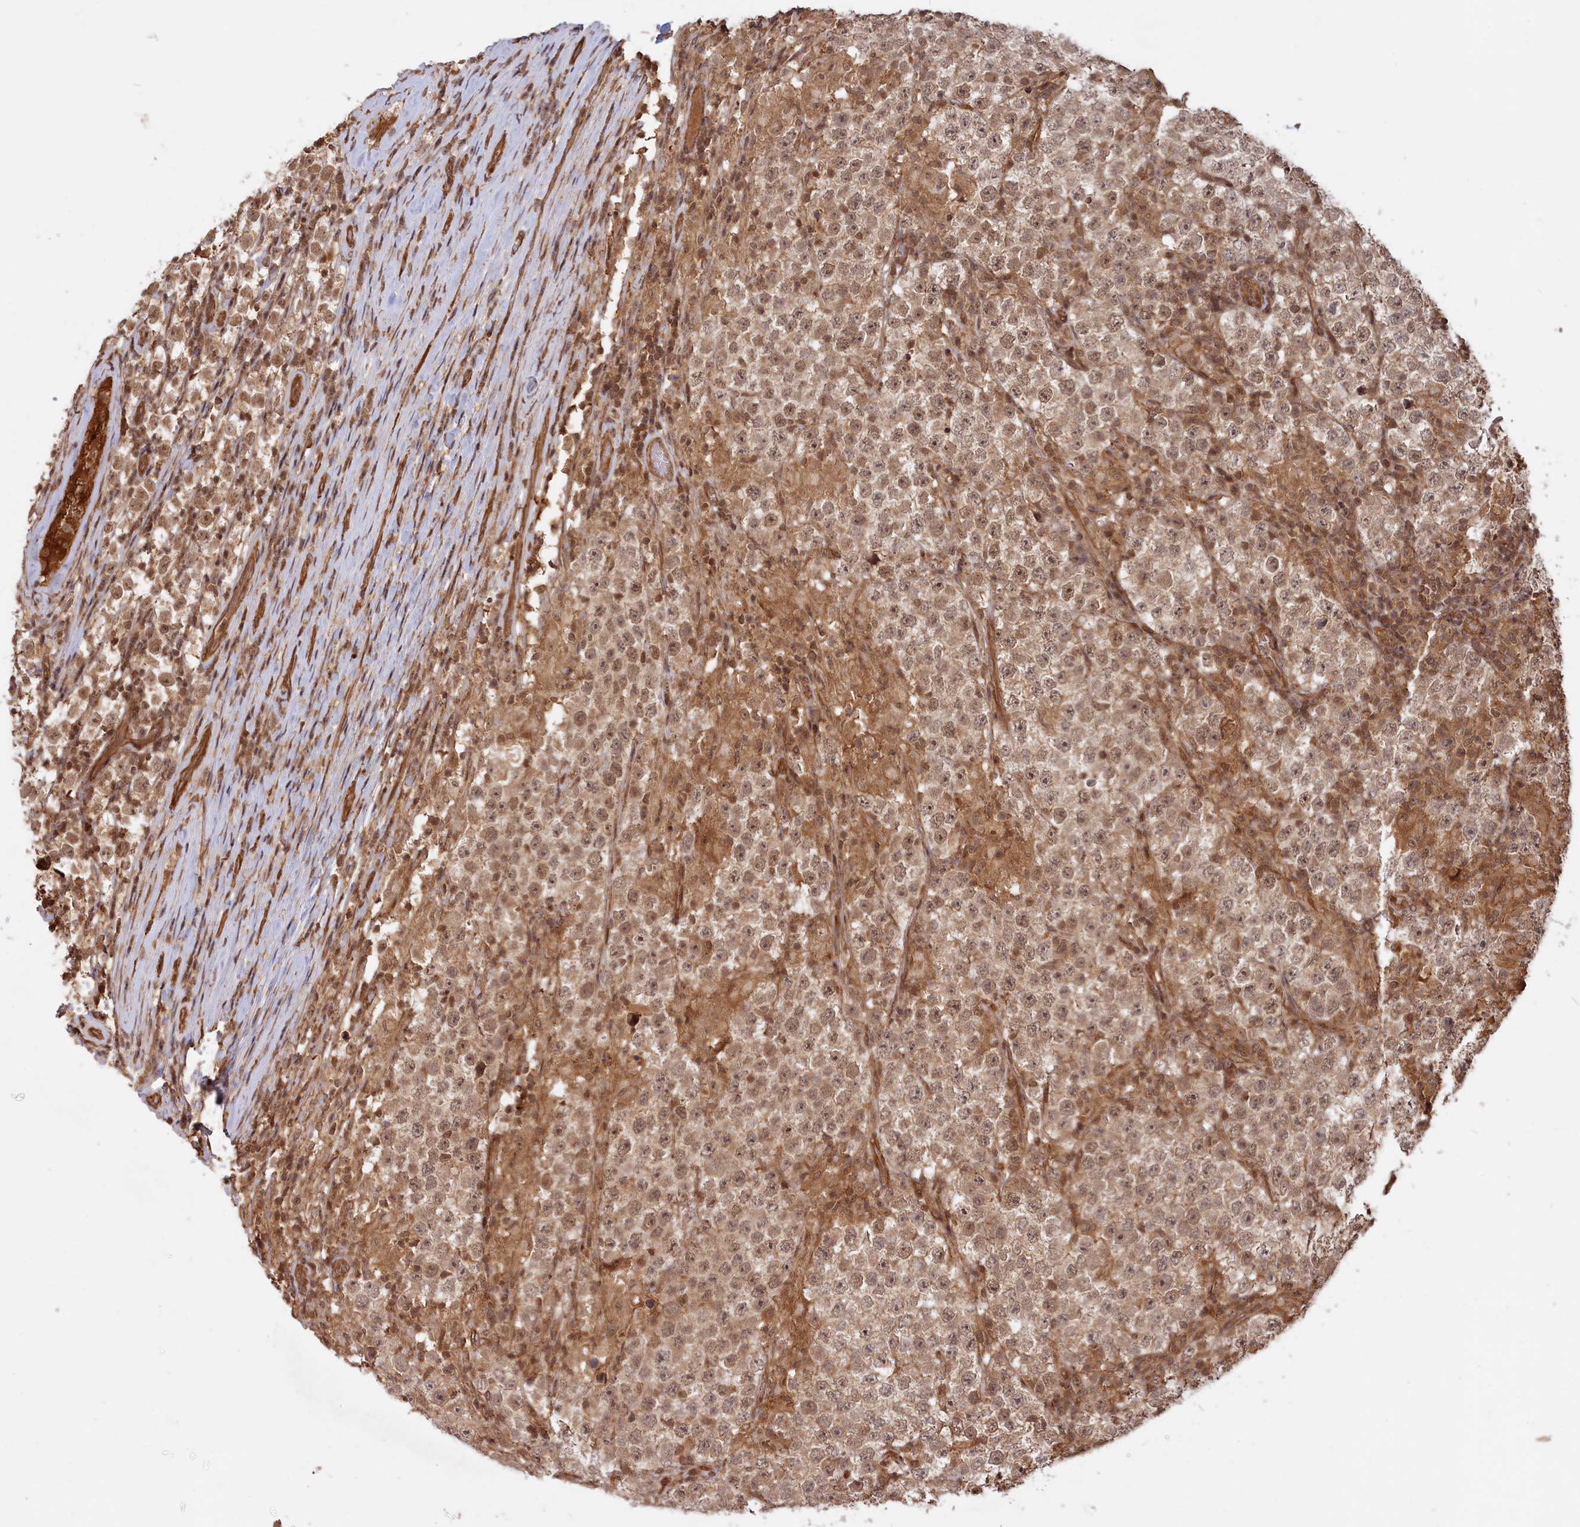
{"staining": {"intensity": "weak", "quantity": ">75%", "location": "cytoplasmic/membranous,nuclear"}, "tissue": "testis cancer", "cell_type": "Tumor cells", "image_type": "cancer", "snomed": [{"axis": "morphology", "description": "Normal tissue, NOS"}, {"axis": "morphology", "description": "Urothelial carcinoma, High grade"}, {"axis": "morphology", "description": "Seminoma, NOS"}, {"axis": "morphology", "description": "Carcinoma, Embryonal, NOS"}, {"axis": "topography", "description": "Urinary bladder"}, {"axis": "topography", "description": "Testis"}], "caption": "The immunohistochemical stain shows weak cytoplasmic/membranous and nuclear expression in tumor cells of testis cancer tissue. (Stains: DAB (3,3'-diaminobenzidine) in brown, nuclei in blue, Microscopy: brightfield microscopy at high magnification).", "gene": "CCDC174", "patient": {"sex": "male", "age": 41}}